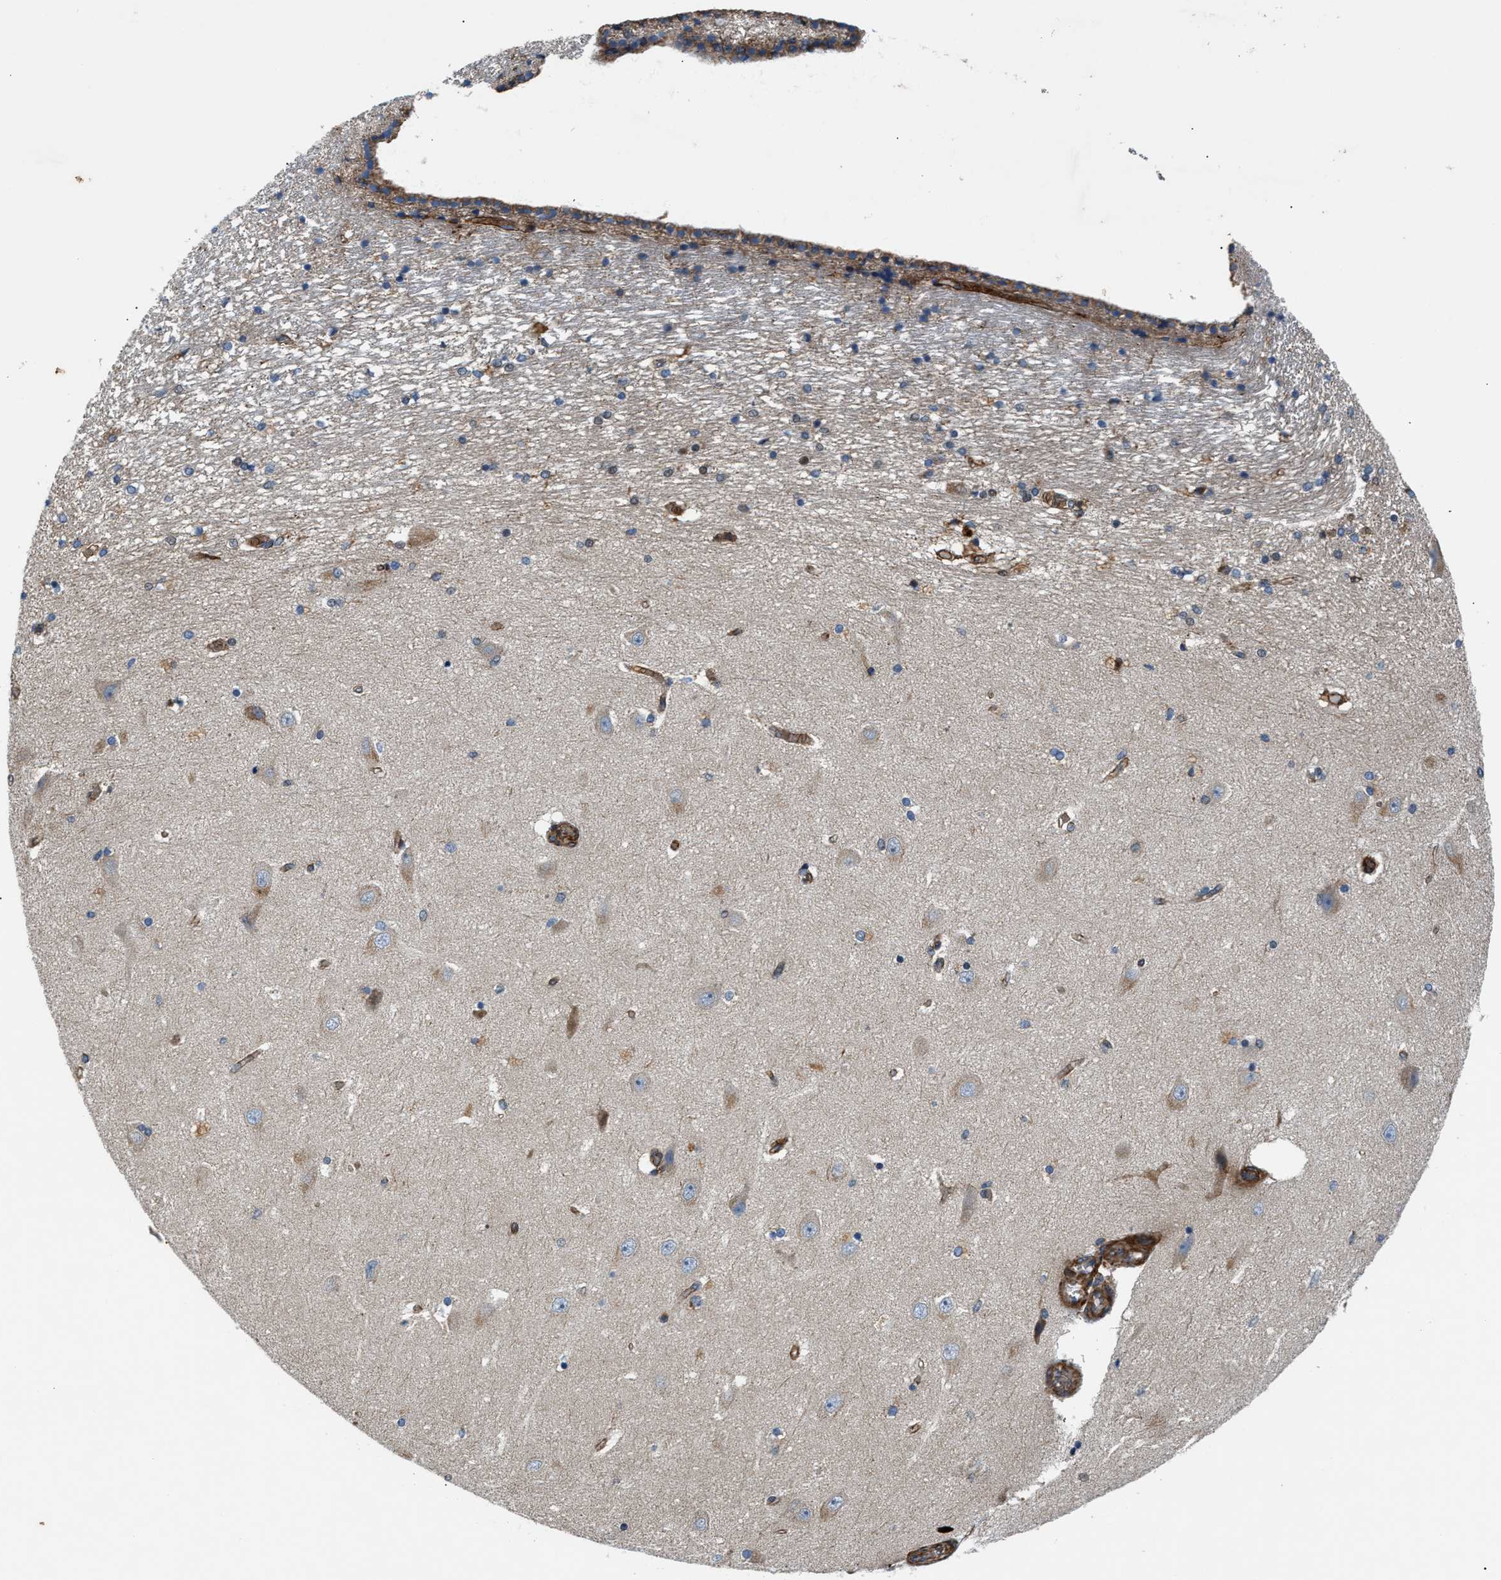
{"staining": {"intensity": "weak", "quantity": "<25%", "location": "cytoplasmic/membranous"}, "tissue": "hippocampus", "cell_type": "Glial cells", "image_type": "normal", "snomed": [{"axis": "morphology", "description": "Normal tissue, NOS"}, {"axis": "topography", "description": "Hippocampus"}], "caption": "A high-resolution image shows IHC staining of normal hippocampus, which displays no significant staining in glial cells. Nuclei are stained in blue.", "gene": "DHODH", "patient": {"sex": "female", "age": 54}}